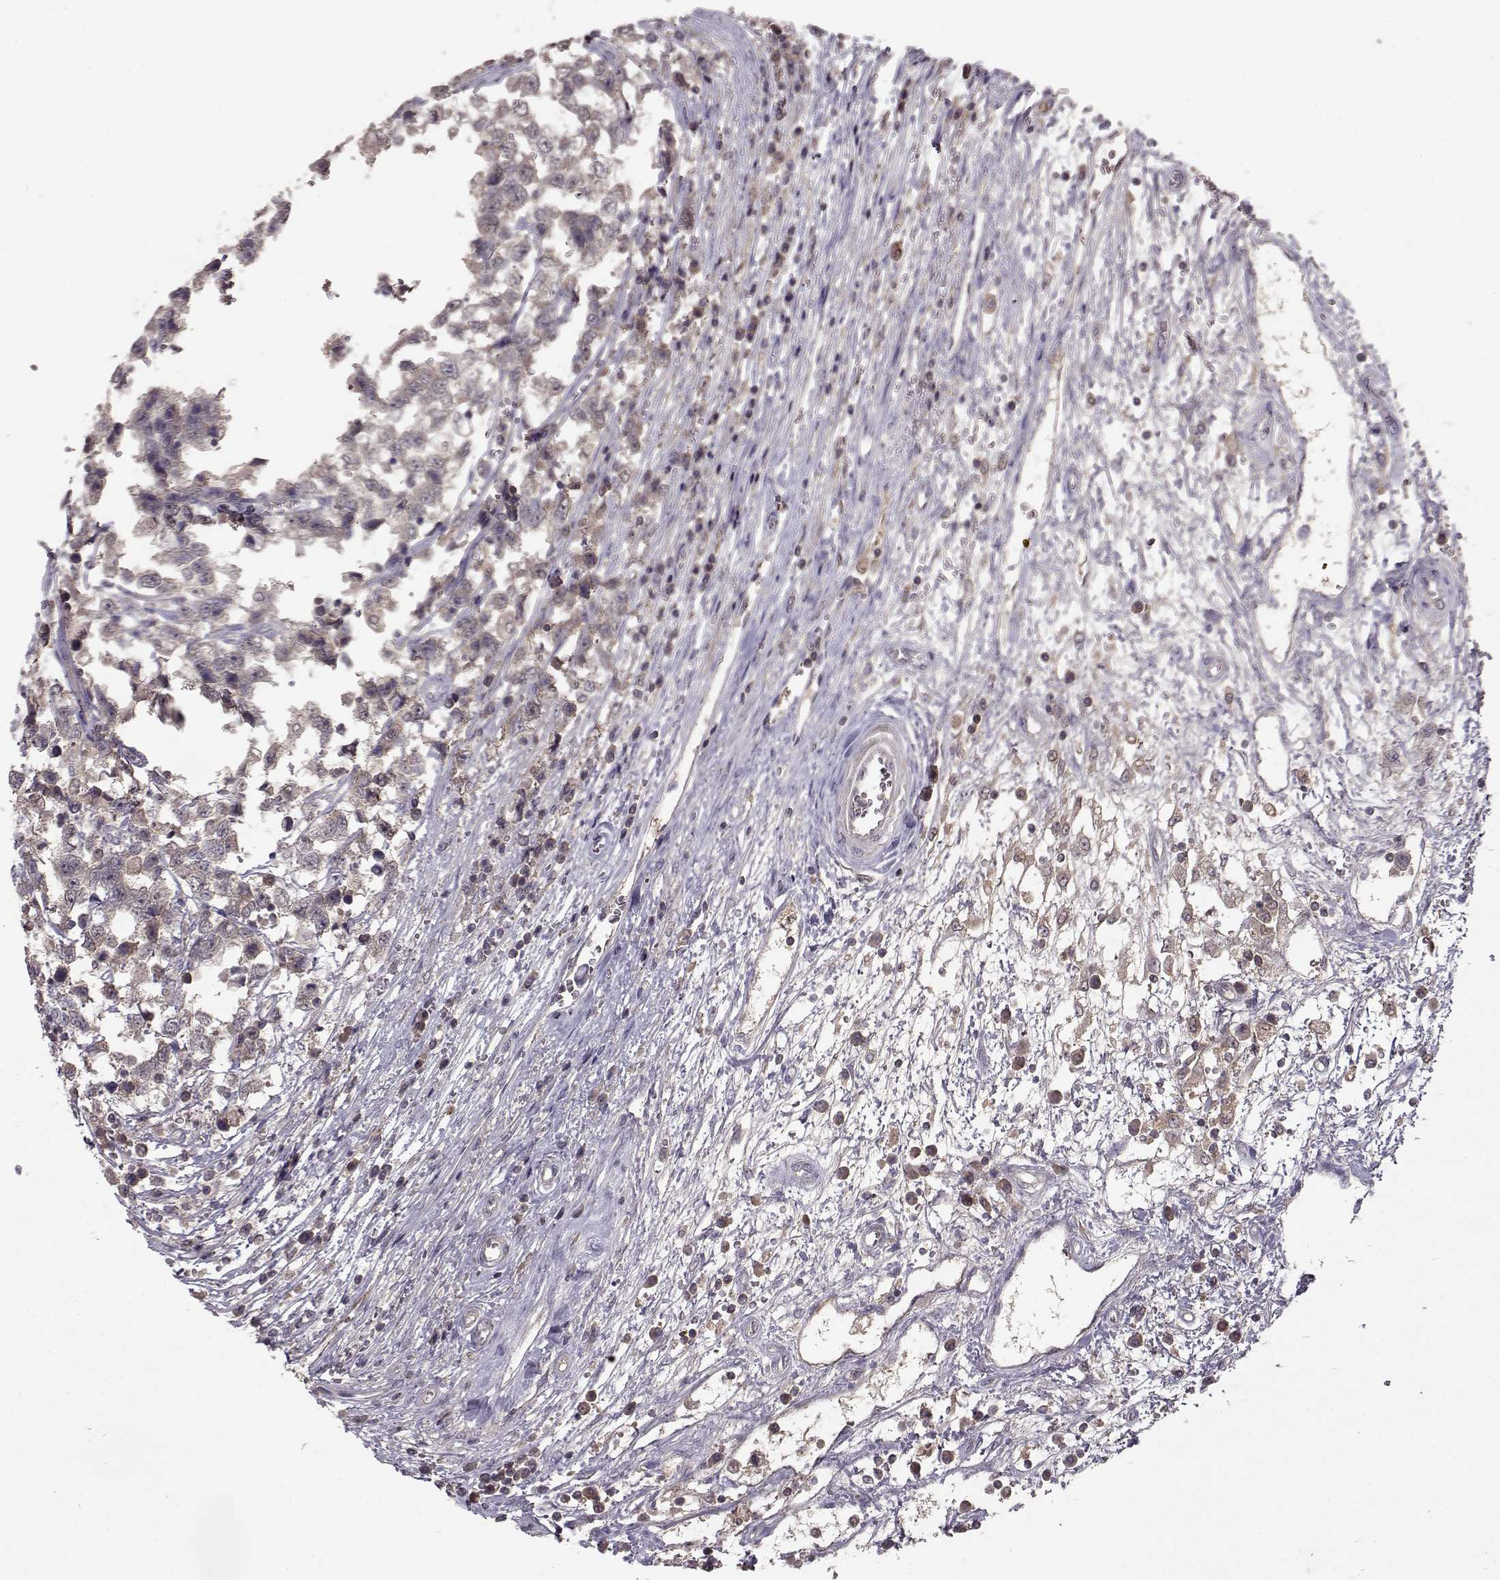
{"staining": {"intensity": "weak", "quantity": "25%-75%", "location": "cytoplasmic/membranous"}, "tissue": "testis cancer", "cell_type": "Tumor cells", "image_type": "cancer", "snomed": [{"axis": "morphology", "description": "Normal tissue, NOS"}, {"axis": "morphology", "description": "Seminoma, NOS"}, {"axis": "topography", "description": "Testis"}, {"axis": "topography", "description": "Epididymis"}], "caption": "Testis cancer (seminoma) was stained to show a protein in brown. There is low levels of weak cytoplasmic/membranous staining in approximately 25%-75% of tumor cells.", "gene": "PMCH", "patient": {"sex": "male", "age": 34}}